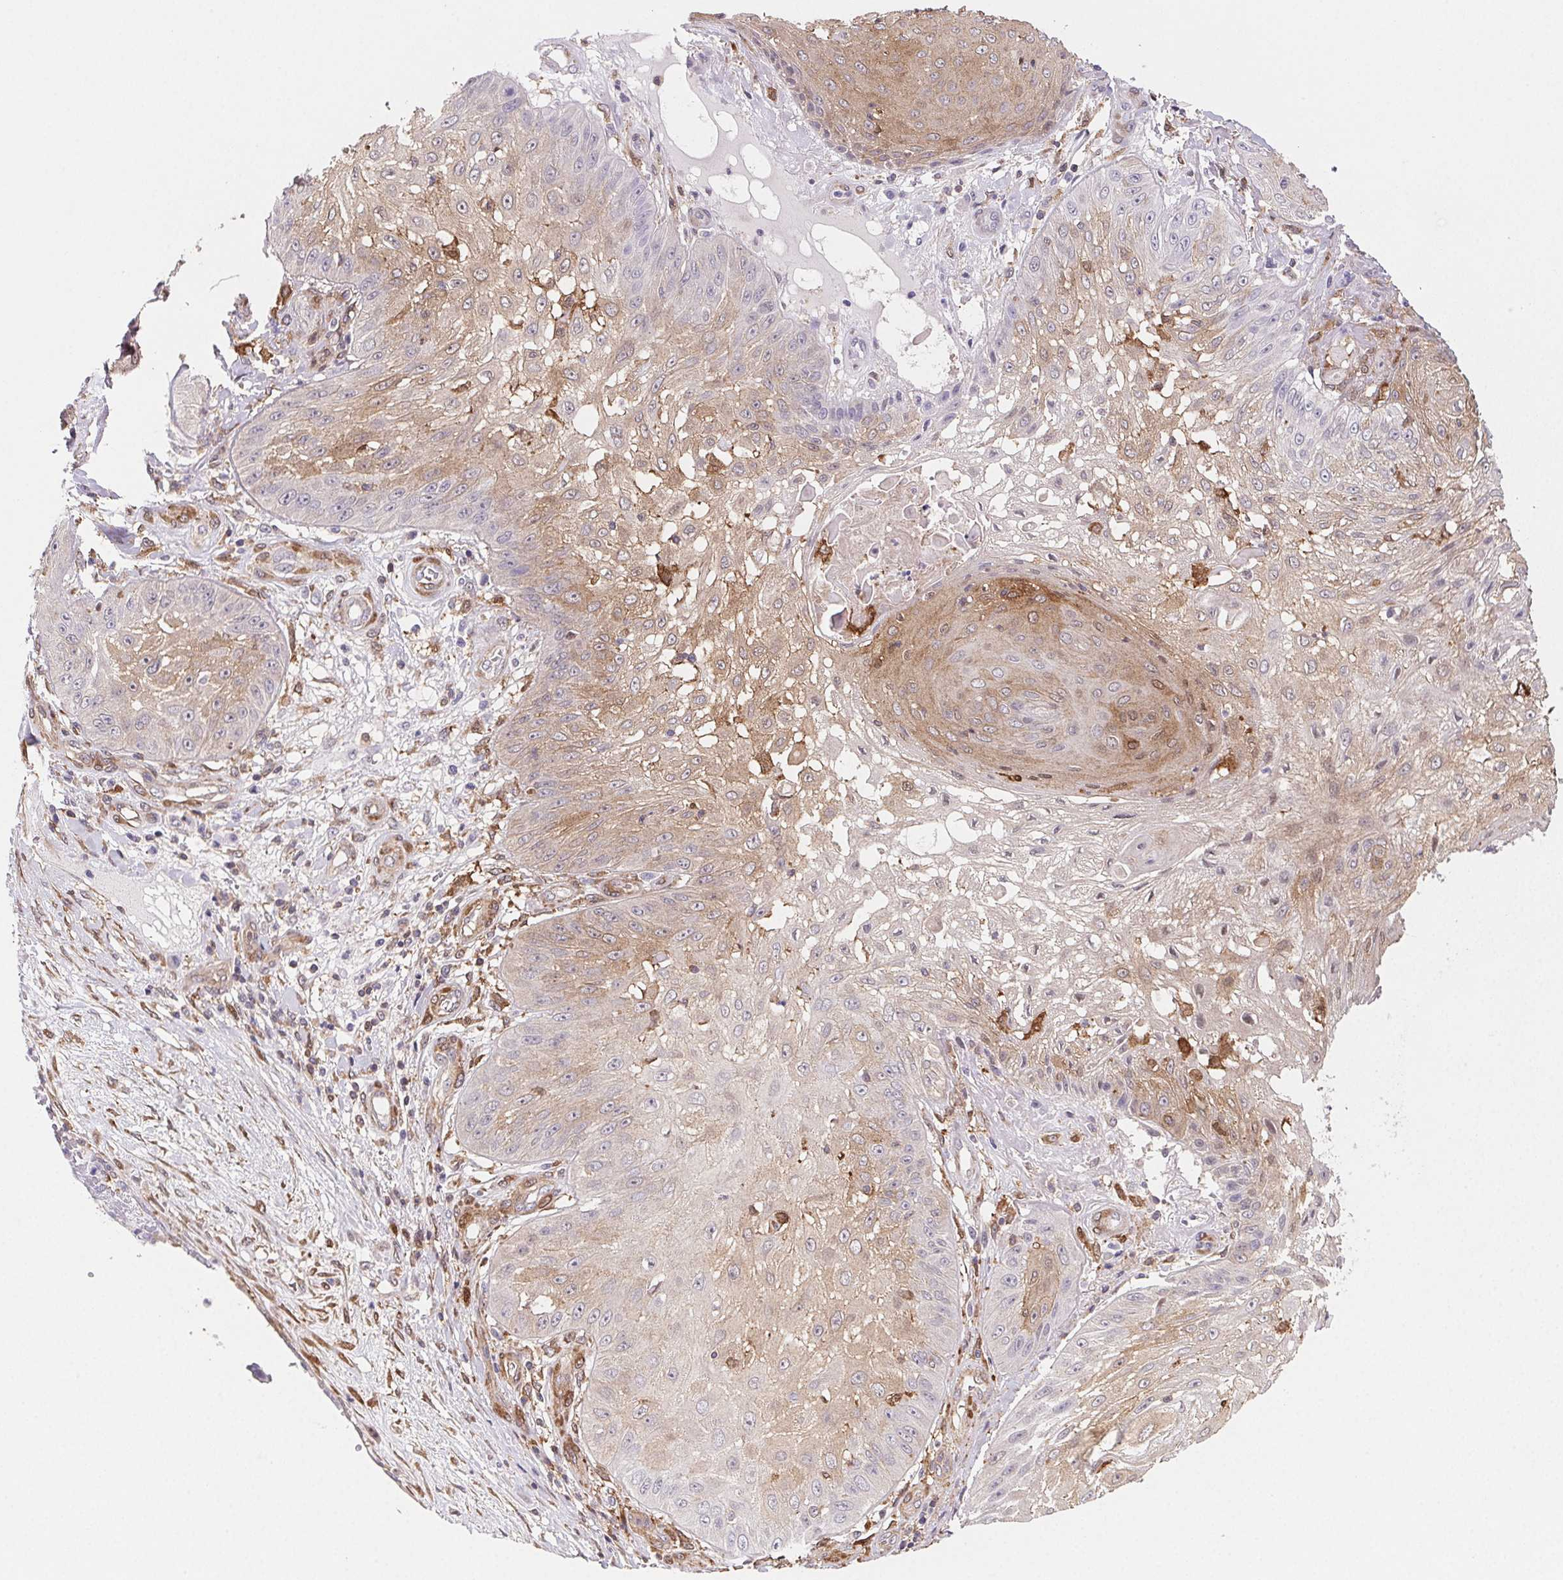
{"staining": {"intensity": "weak", "quantity": "25%-75%", "location": "cytoplasmic/membranous"}, "tissue": "skin cancer", "cell_type": "Tumor cells", "image_type": "cancer", "snomed": [{"axis": "morphology", "description": "Squamous cell carcinoma, NOS"}, {"axis": "topography", "description": "Skin"}], "caption": "Protein positivity by IHC displays weak cytoplasmic/membranous expression in about 25%-75% of tumor cells in squamous cell carcinoma (skin).", "gene": "GBP1", "patient": {"sex": "male", "age": 70}}